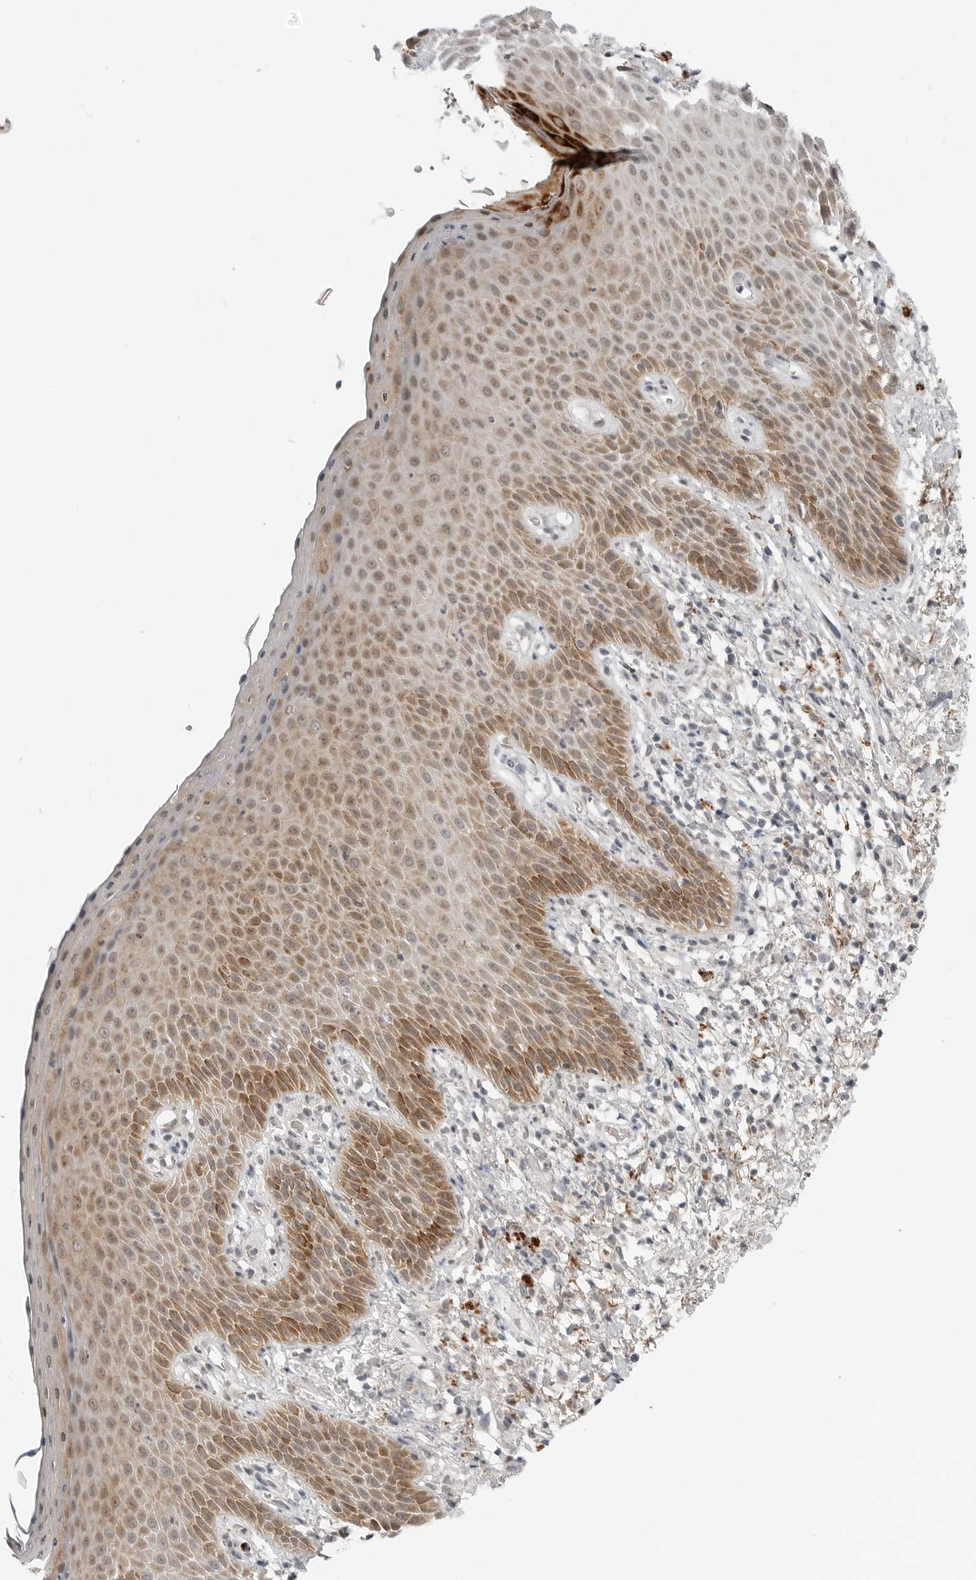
{"staining": {"intensity": "moderate", "quantity": "25%-75%", "location": "cytoplasmic/membranous,nuclear"}, "tissue": "skin", "cell_type": "Epidermal cells", "image_type": "normal", "snomed": [{"axis": "morphology", "description": "Normal tissue, NOS"}, {"axis": "topography", "description": "Anal"}], "caption": "A photomicrograph showing moderate cytoplasmic/membranous,nuclear expression in about 25%-75% of epidermal cells in benign skin, as visualized by brown immunohistochemical staining.", "gene": "FCRLB", "patient": {"sex": "male", "age": 74}}